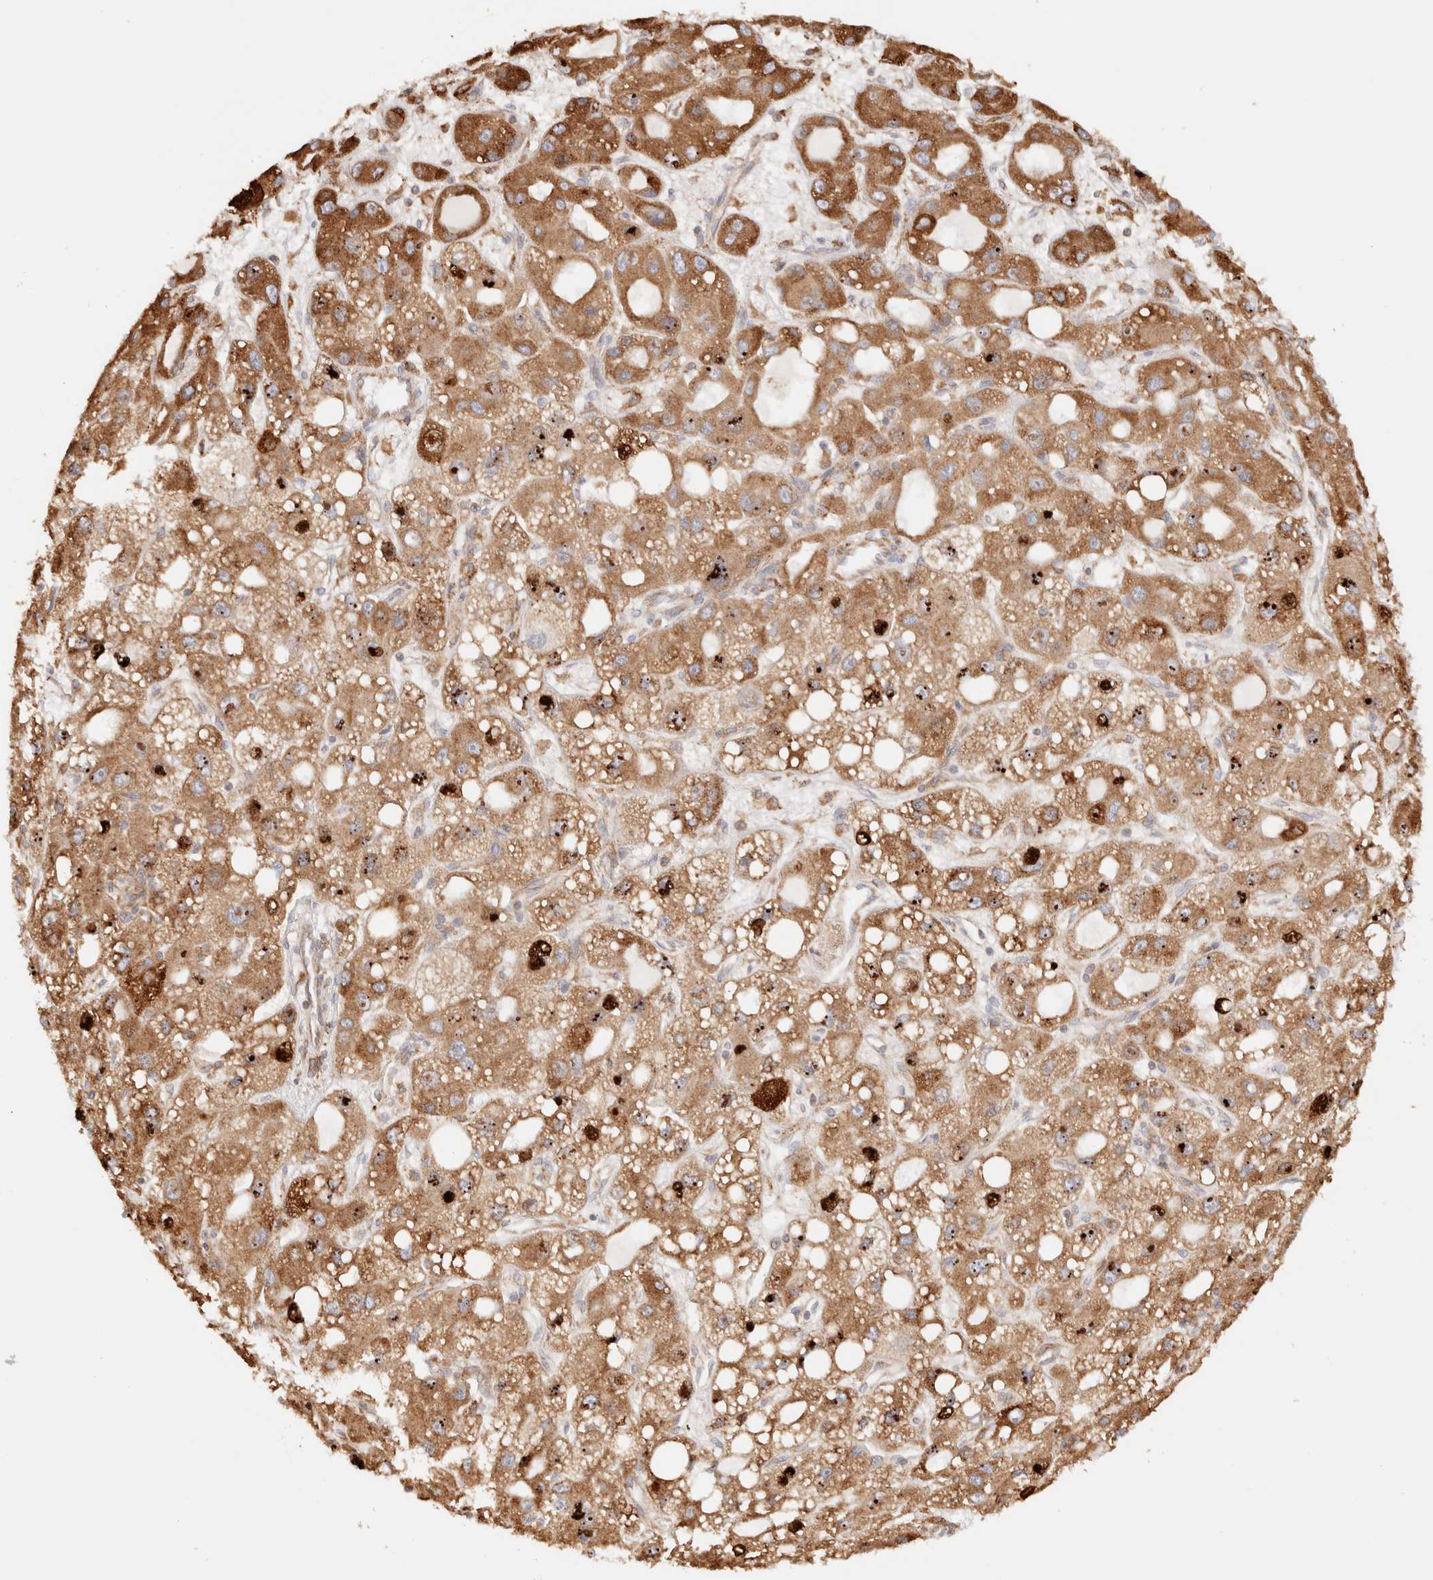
{"staining": {"intensity": "moderate", "quantity": ">75%", "location": "cytoplasmic/membranous"}, "tissue": "liver cancer", "cell_type": "Tumor cells", "image_type": "cancer", "snomed": [{"axis": "morphology", "description": "Carcinoma, Hepatocellular, NOS"}, {"axis": "topography", "description": "Liver"}], "caption": "High-magnification brightfield microscopy of liver cancer (hepatocellular carcinoma) stained with DAB (brown) and counterstained with hematoxylin (blue). tumor cells exhibit moderate cytoplasmic/membranous positivity is appreciated in approximately>75% of cells. (Stains: DAB (3,3'-diaminobenzidine) in brown, nuclei in blue, Microscopy: brightfield microscopy at high magnification).", "gene": "FER", "patient": {"sex": "male", "age": 55}}